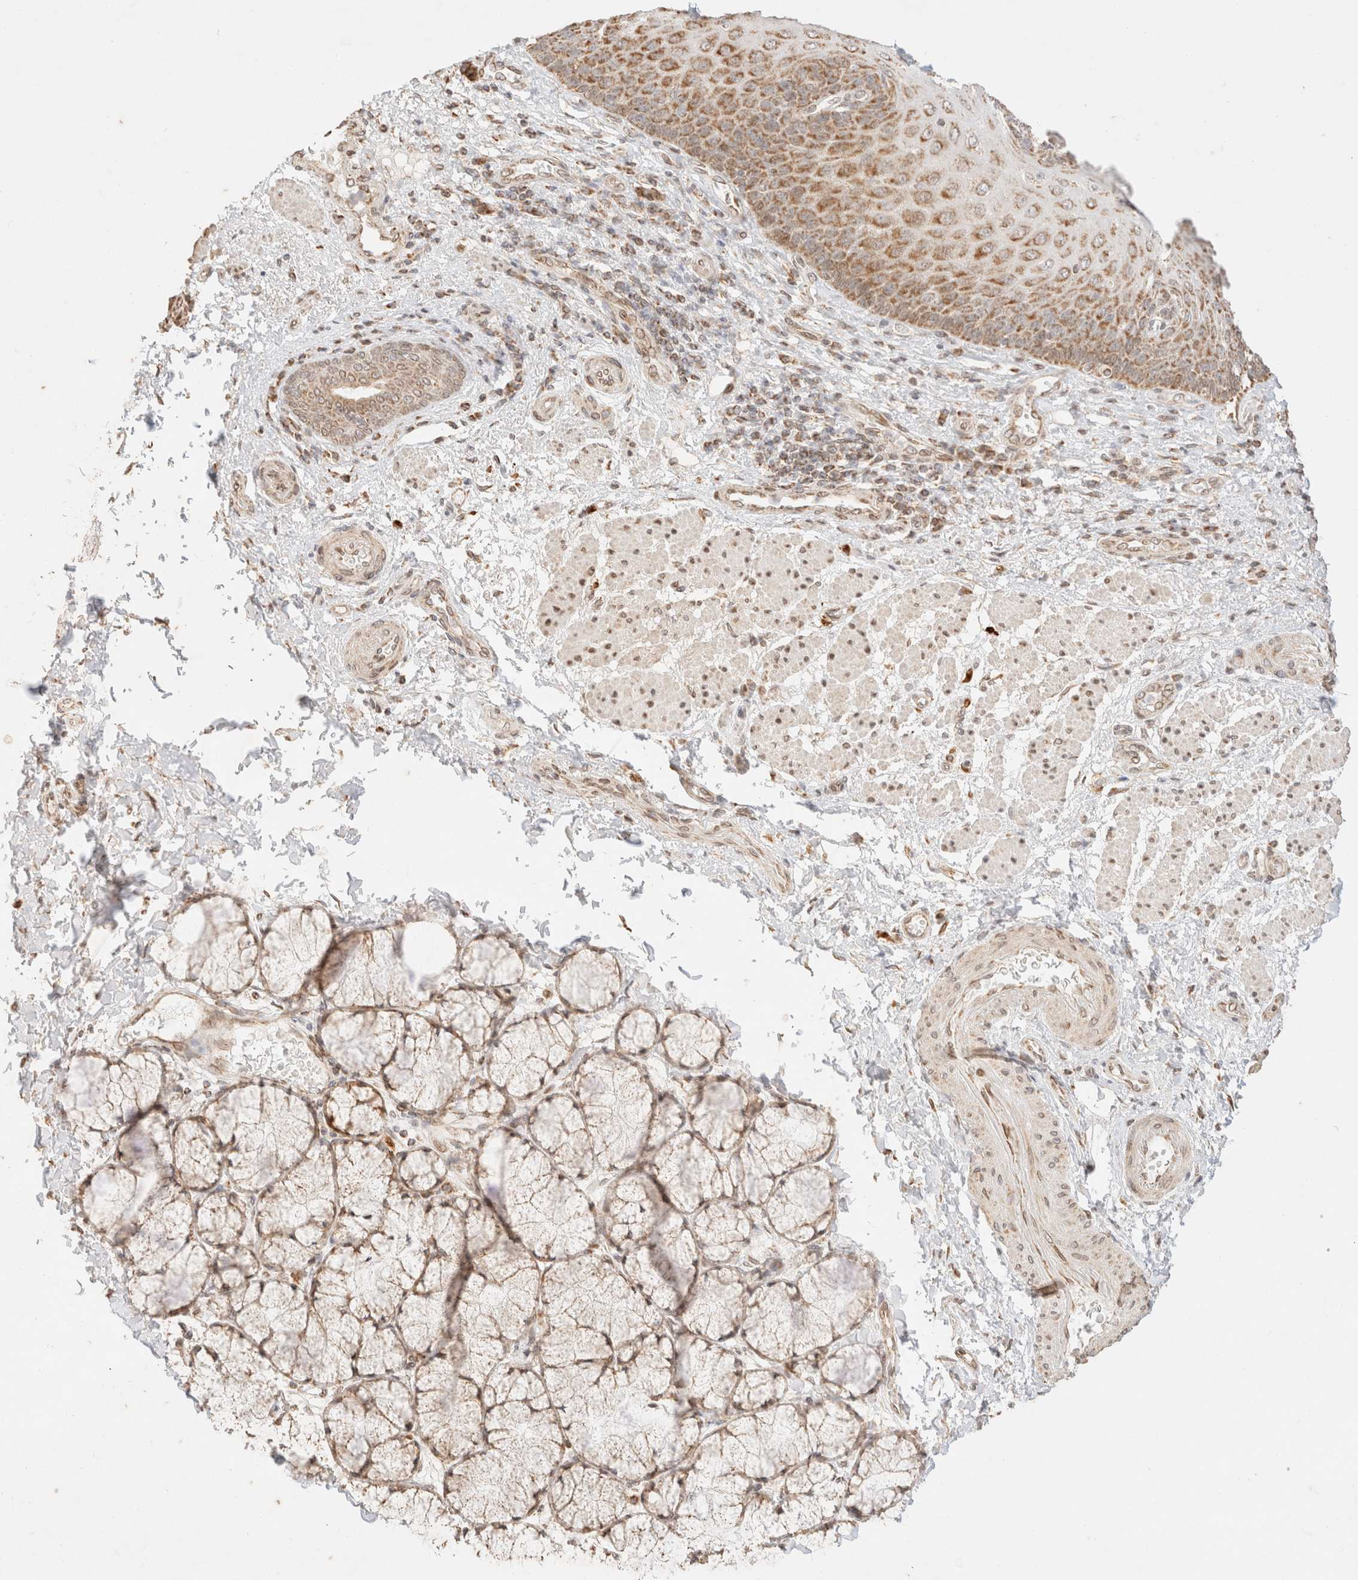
{"staining": {"intensity": "moderate", "quantity": "25%-75%", "location": "cytoplasmic/membranous"}, "tissue": "esophagus", "cell_type": "Squamous epithelial cells", "image_type": "normal", "snomed": [{"axis": "morphology", "description": "Normal tissue, NOS"}, {"axis": "topography", "description": "Esophagus"}], "caption": "Immunohistochemistry (IHC) (DAB (3,3'-diaminobenzidine)) staining of benign esophagus exhibits moderate cytoplasmic/membranous protein positivity in about 25%-75% of squamous epithelial cells. The protein is shown in brown color, while the nuclei are stained blue.", "gene": "TACO1", "patient": {"sex": "male", "age": 54}}